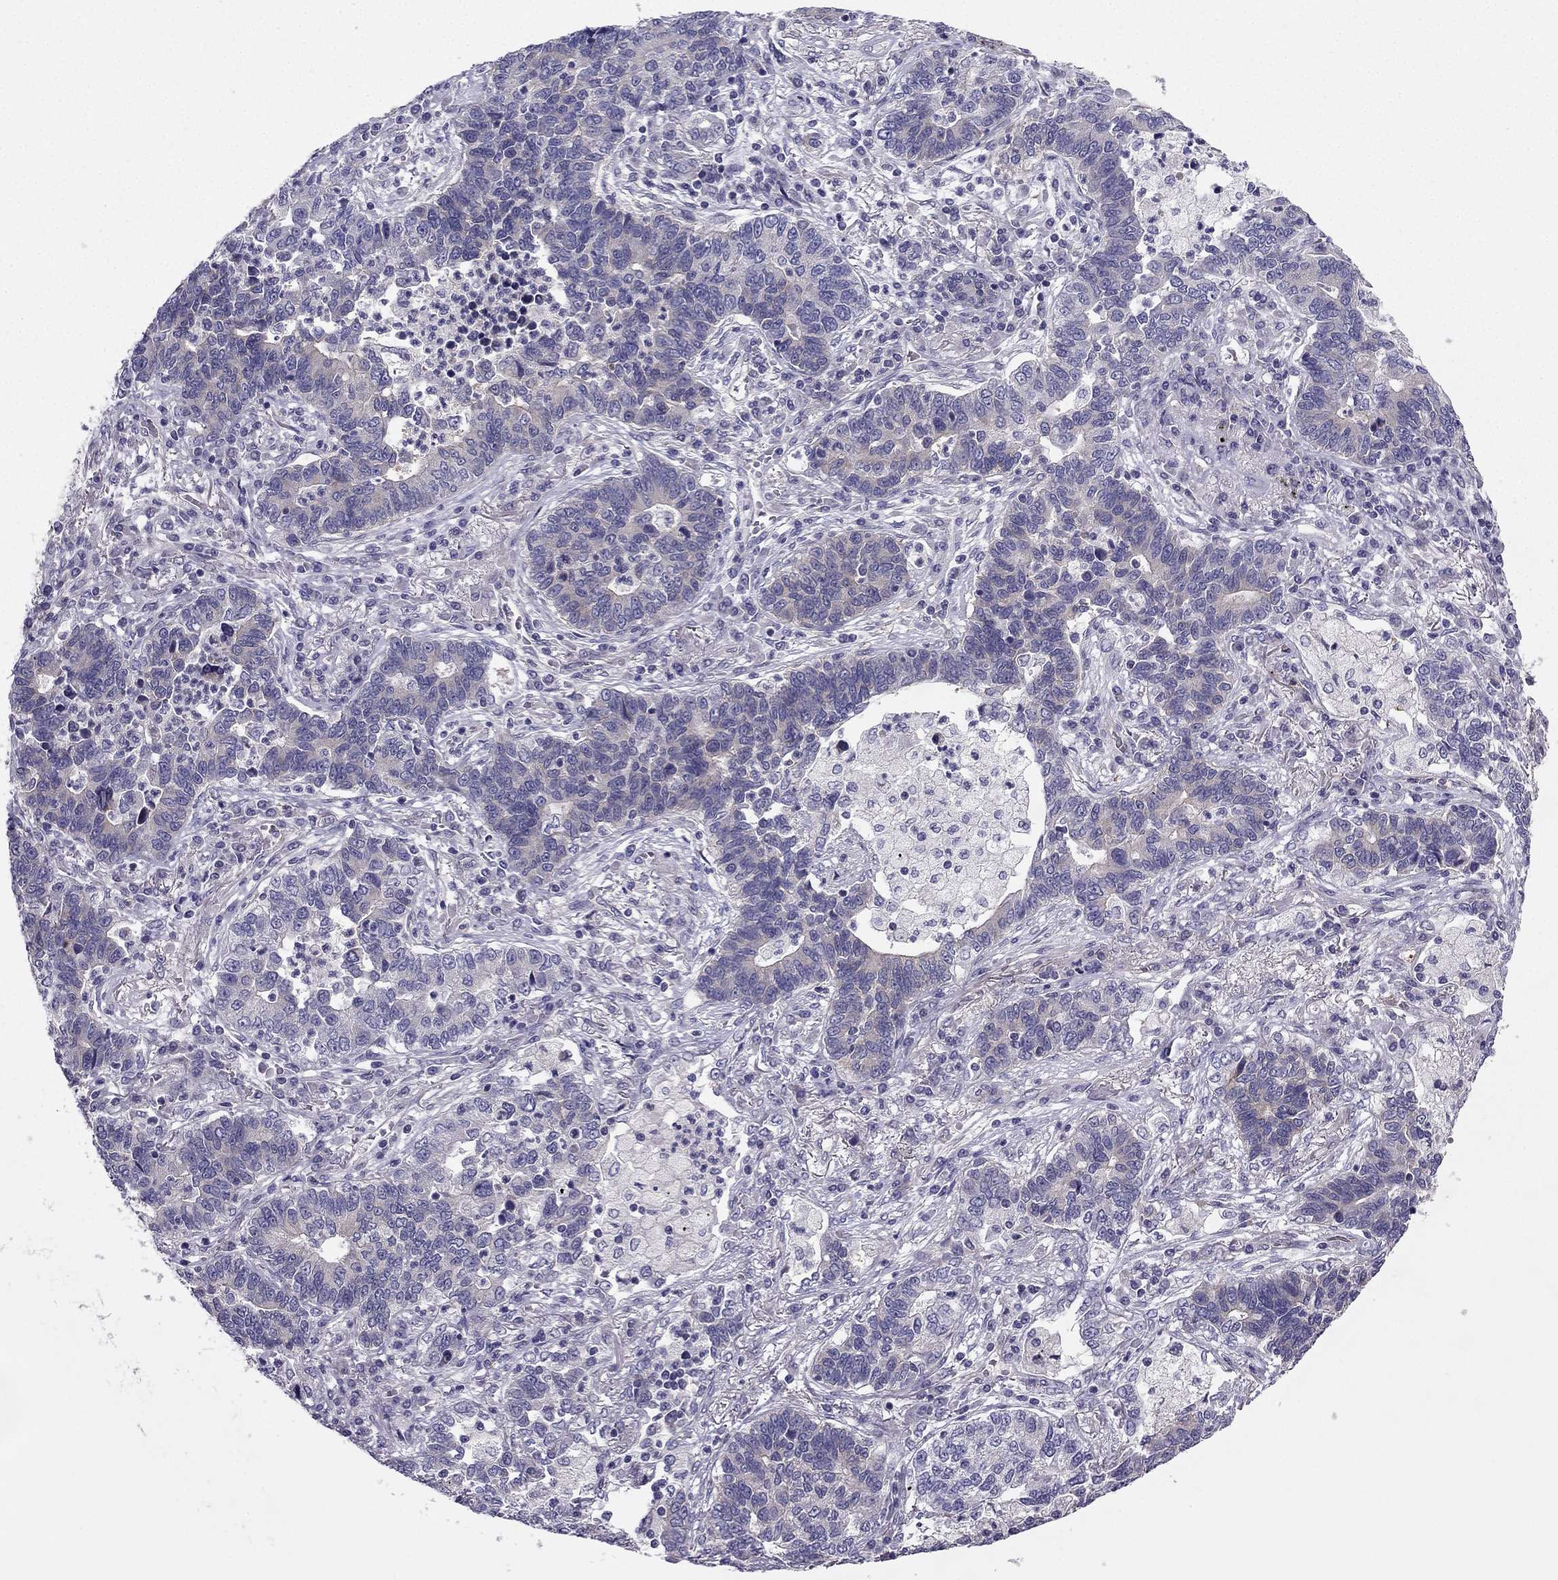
{"staining": {"intensity": "weak", "quantity": "<25%", "location": "cytoplasmic/membranous"}, "tissue": "lung cancer", "cell_type": "Tumor cells", "image_type": "cancer", "snomed": [{"axis": "morphology", "description": "Adenocarcinoma, NOS"}, {"axis": "topography", "description": "Lung"}], "caption": "IHC micrograph of human lung cancer (adenocarcinoma) stained for a protein (brown), which displays no positivity in tumor cells. (Brightfield microscopy of DAB immunohistochemistry at high magnification).", "gene": "SYT5", "patient": {"sex": "female", "age": 57}}